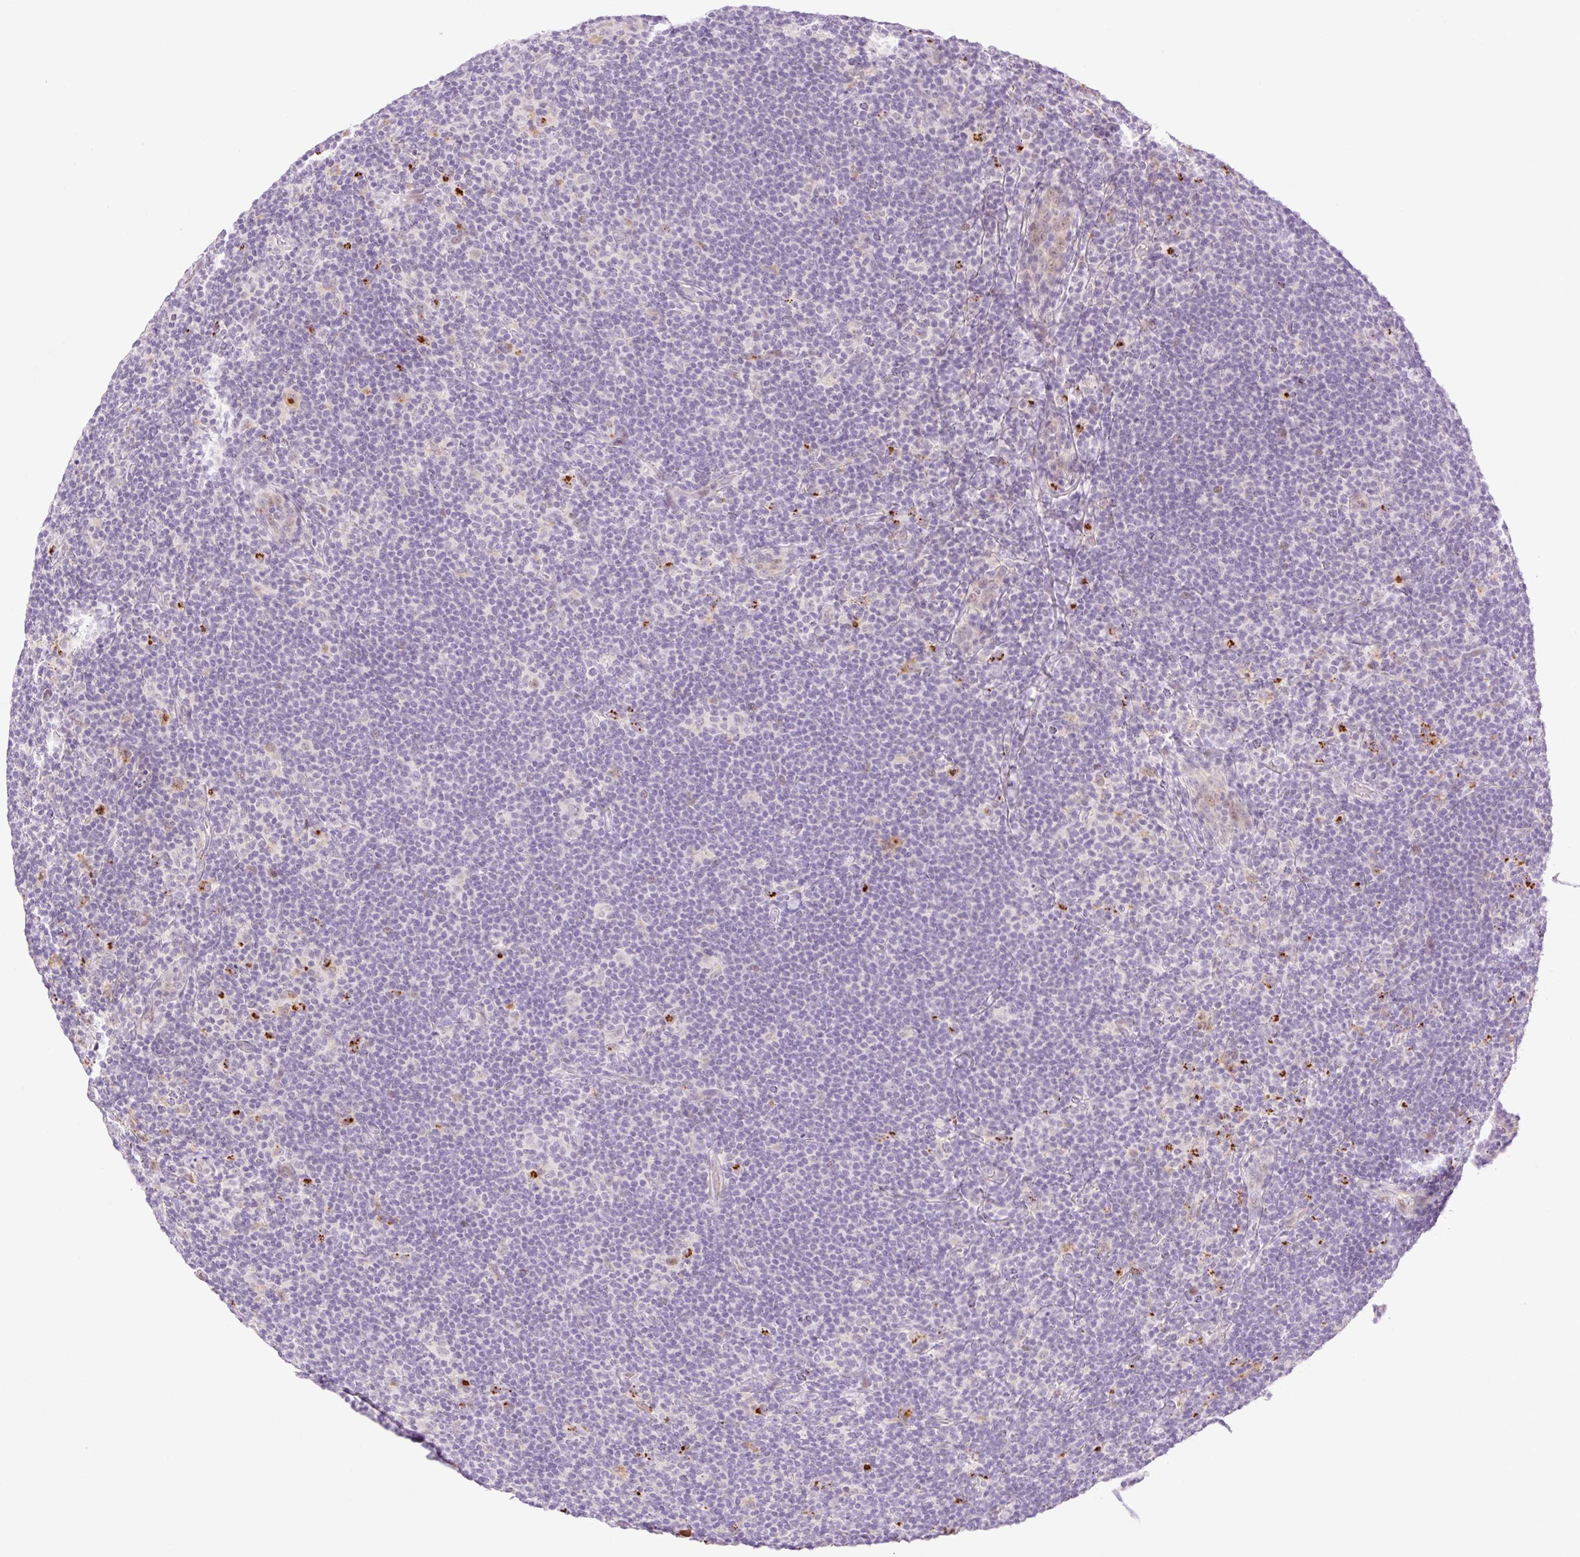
{"staining": {"intensity": "negative", "quantity": "none", "location": "none"}, "tissue": "lymphoma", "cell_type": "Tumor cells", "image_type": "cancer", "snomed": [{"axis": "morphology", "description": "Hodgkin's disease, NOS"}, {"axis": "topography", "description": "Lymph node"}], "caption": "Immunohistochemistry of Hodgkin's disease displays no positivity in tumor cells.", "gene": "SPRYD4", "patient": {"sex": "female", "age": 57}}